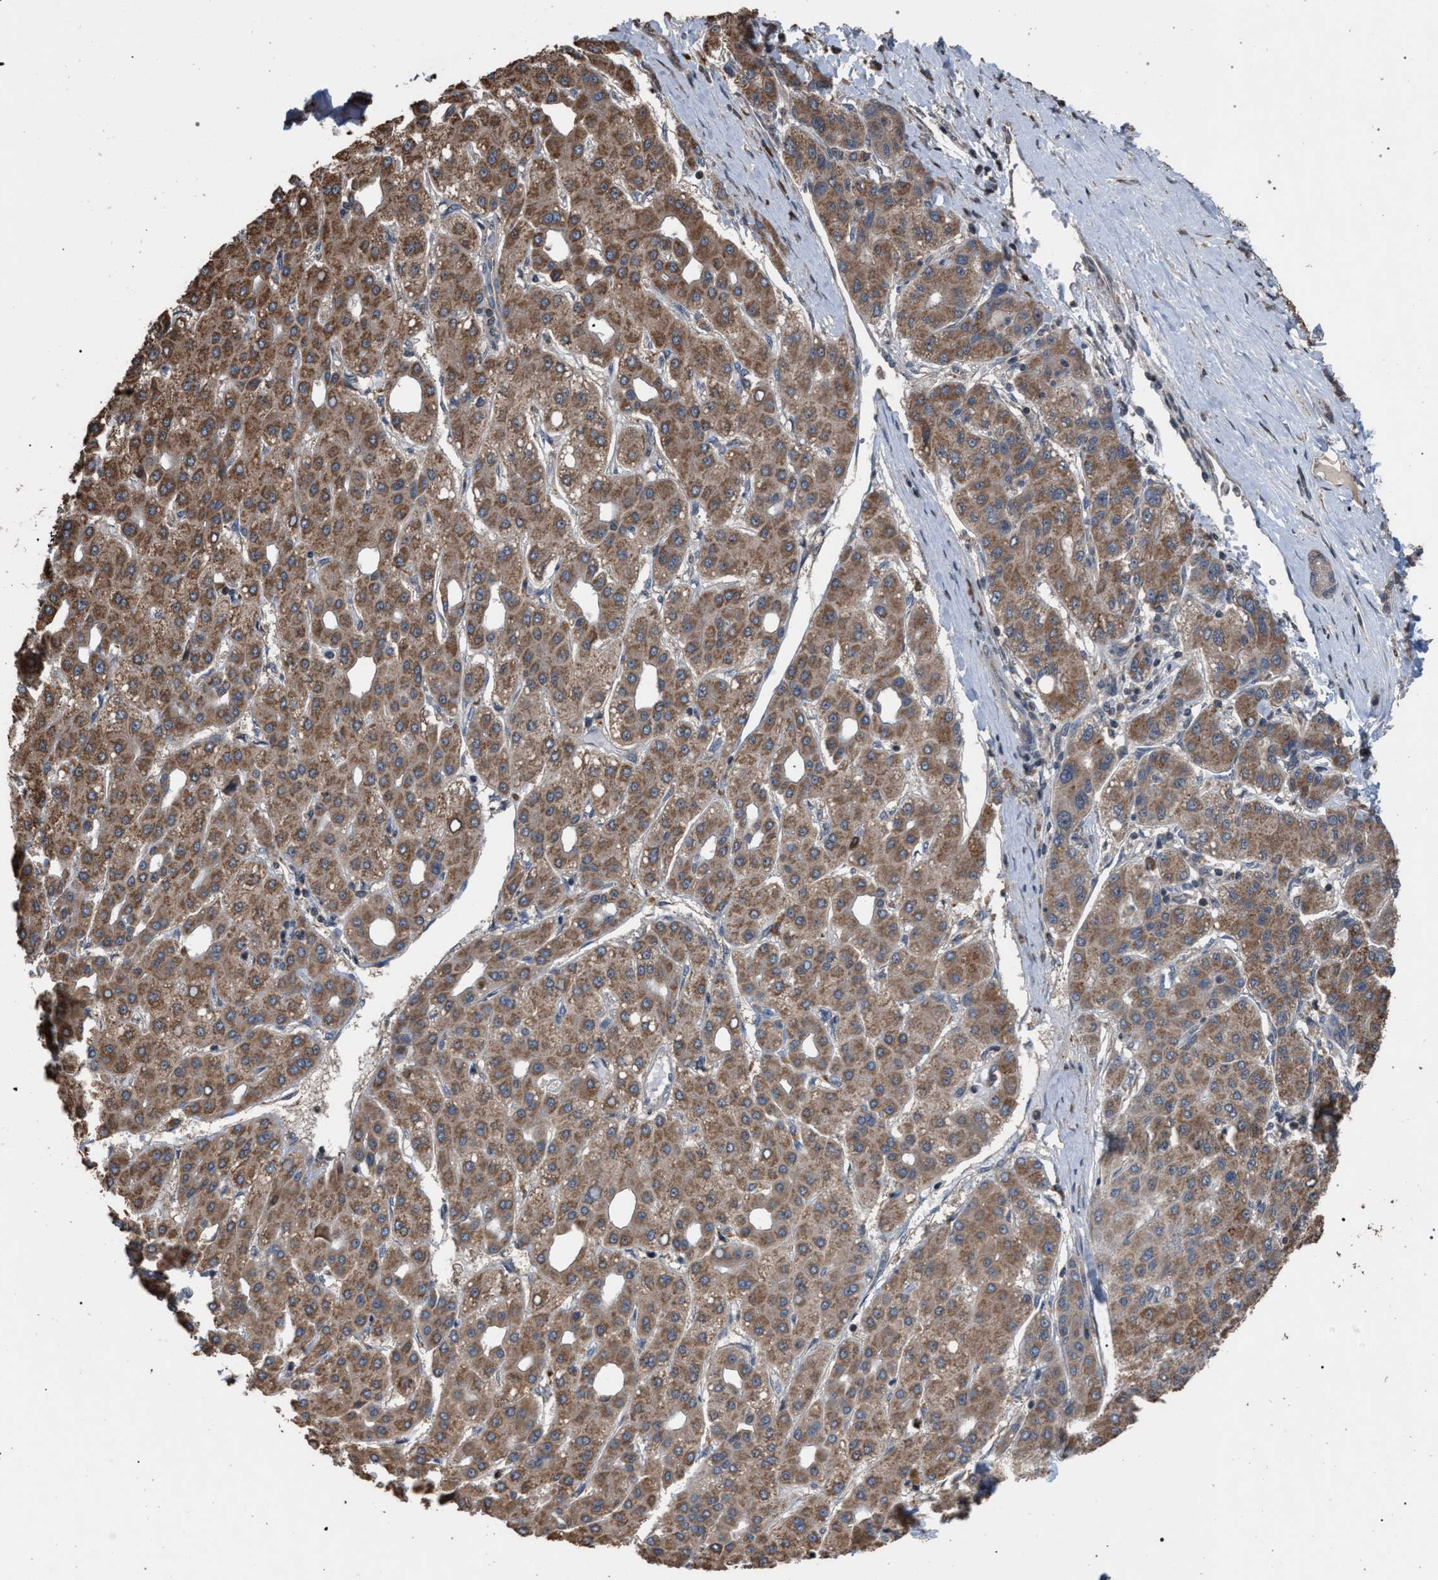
{"staining": {"intensity": "moderate", "quantity": ">75%", "location": "cytoplasmic/membranous"}, "tissue": "liver cancer", "cell_type": "Tumor cells", "image_type": "cancer", "snomed": [{"axis": "morphology", "description": "Carcinoma, Hepatocellular, NOS"}, {"axis": "topography", "description": "Liver"}], "caption": "About >75% of tumor cells in liver cancer reveal moderate cytoplasmic/membranous protein expression as visualized by brown immunohistochemical staining.", "gene": "NAA35", "patient": {"sex": "male", "age": 65}}